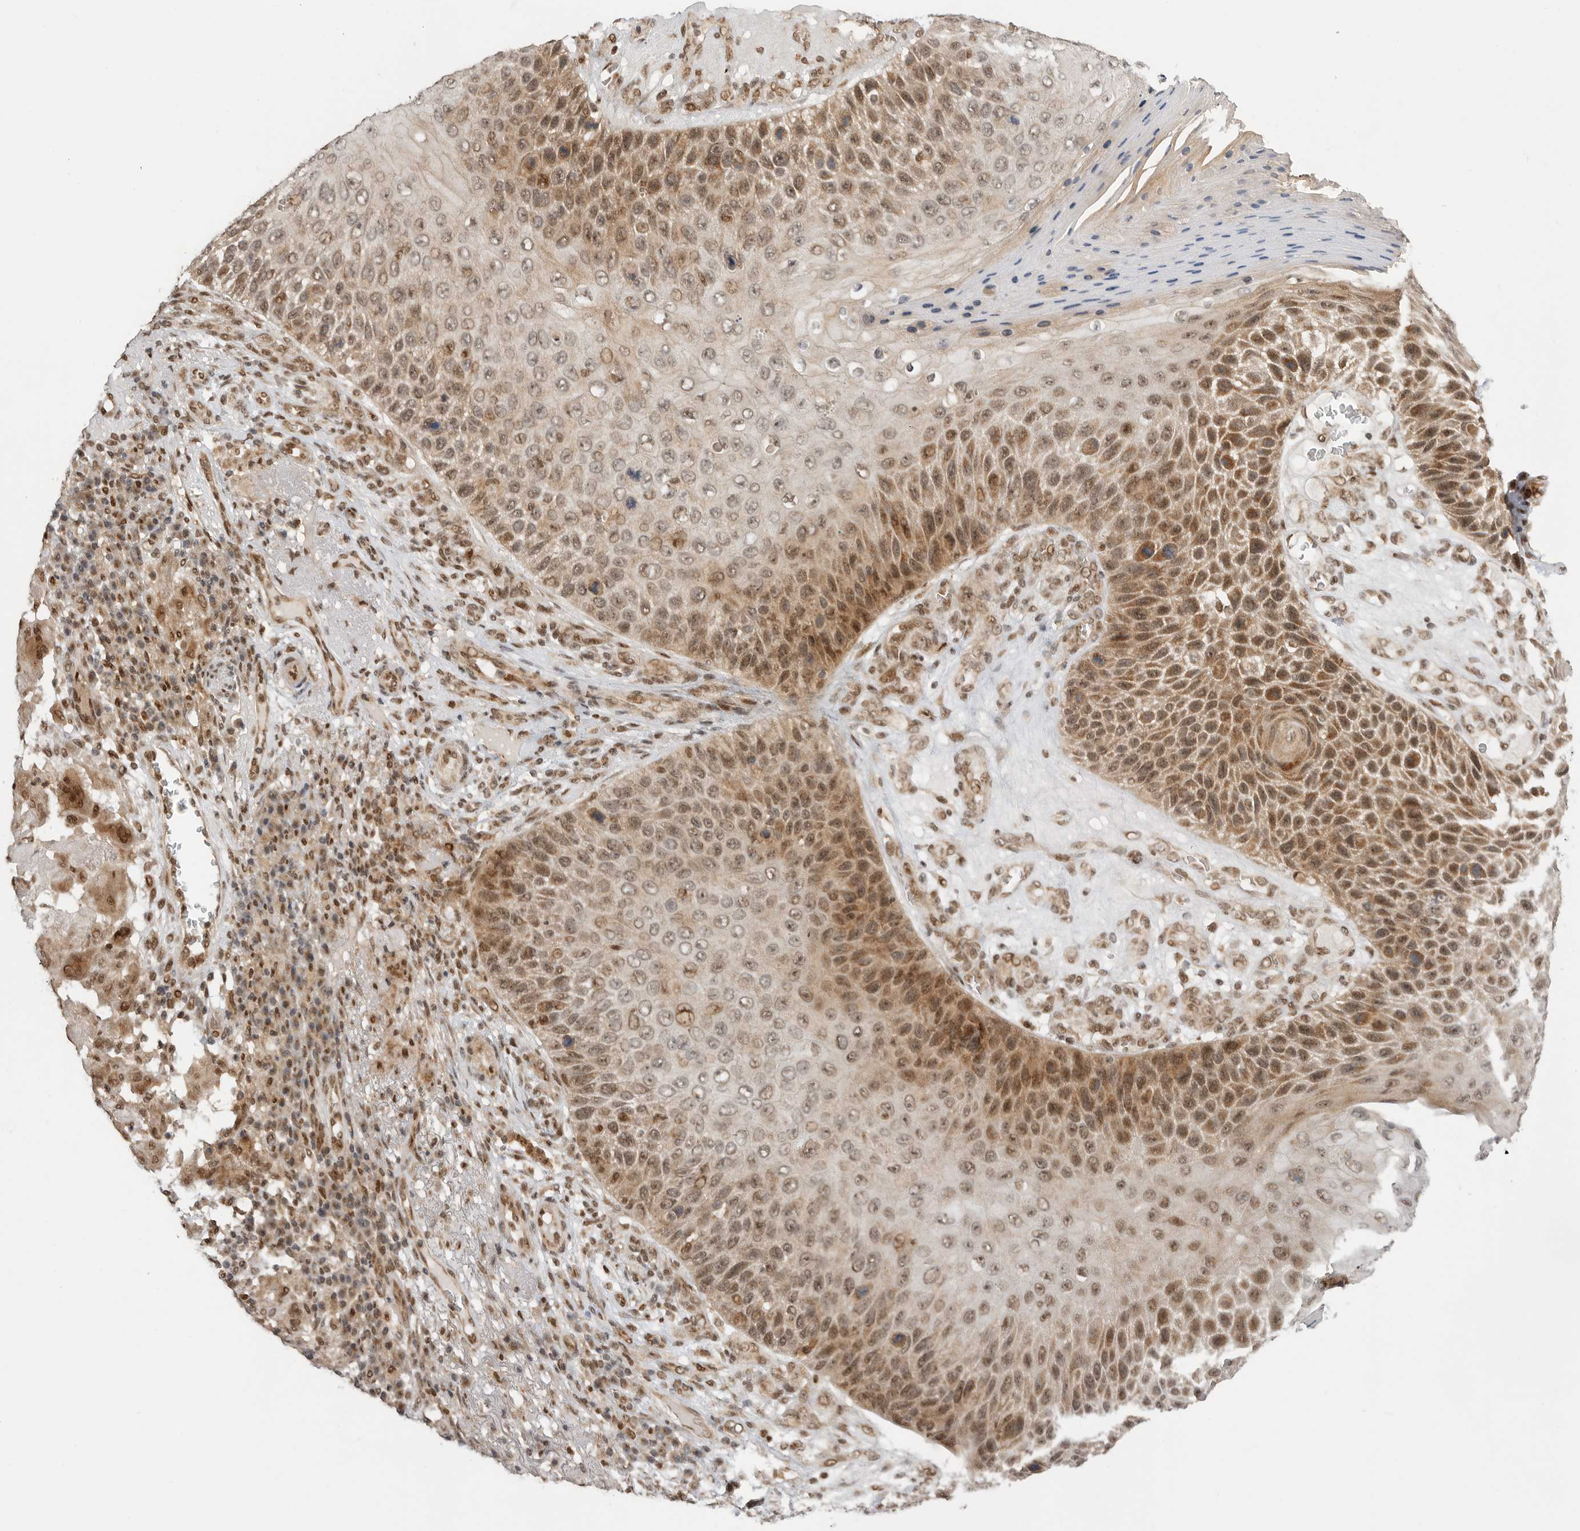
{"staining": {"intensity": "moderate", "quantity": ">75%", "location": "cytoplasmic/membranous,nuclear"}, "tissue": "skin cancer", "cell_type": "Tumor cells", "image_type": "cancer", "snomed": [{"axis": "morphology", "description": "Squamous cell carcinoma, NOS"}, {"axis": "topography", "description": "Skin"}], "caption": "The histopathology image displays a brown stain indicating the presence of a protein in the cytoplasmic/membranous and nuclear of tumor cells in skin squamous cell carcinoma. The protein is shown in brown color, while the nuclei are stained blue.", "gene": "ALKAL1", "patient": {"sex": "female", "age": 88}}